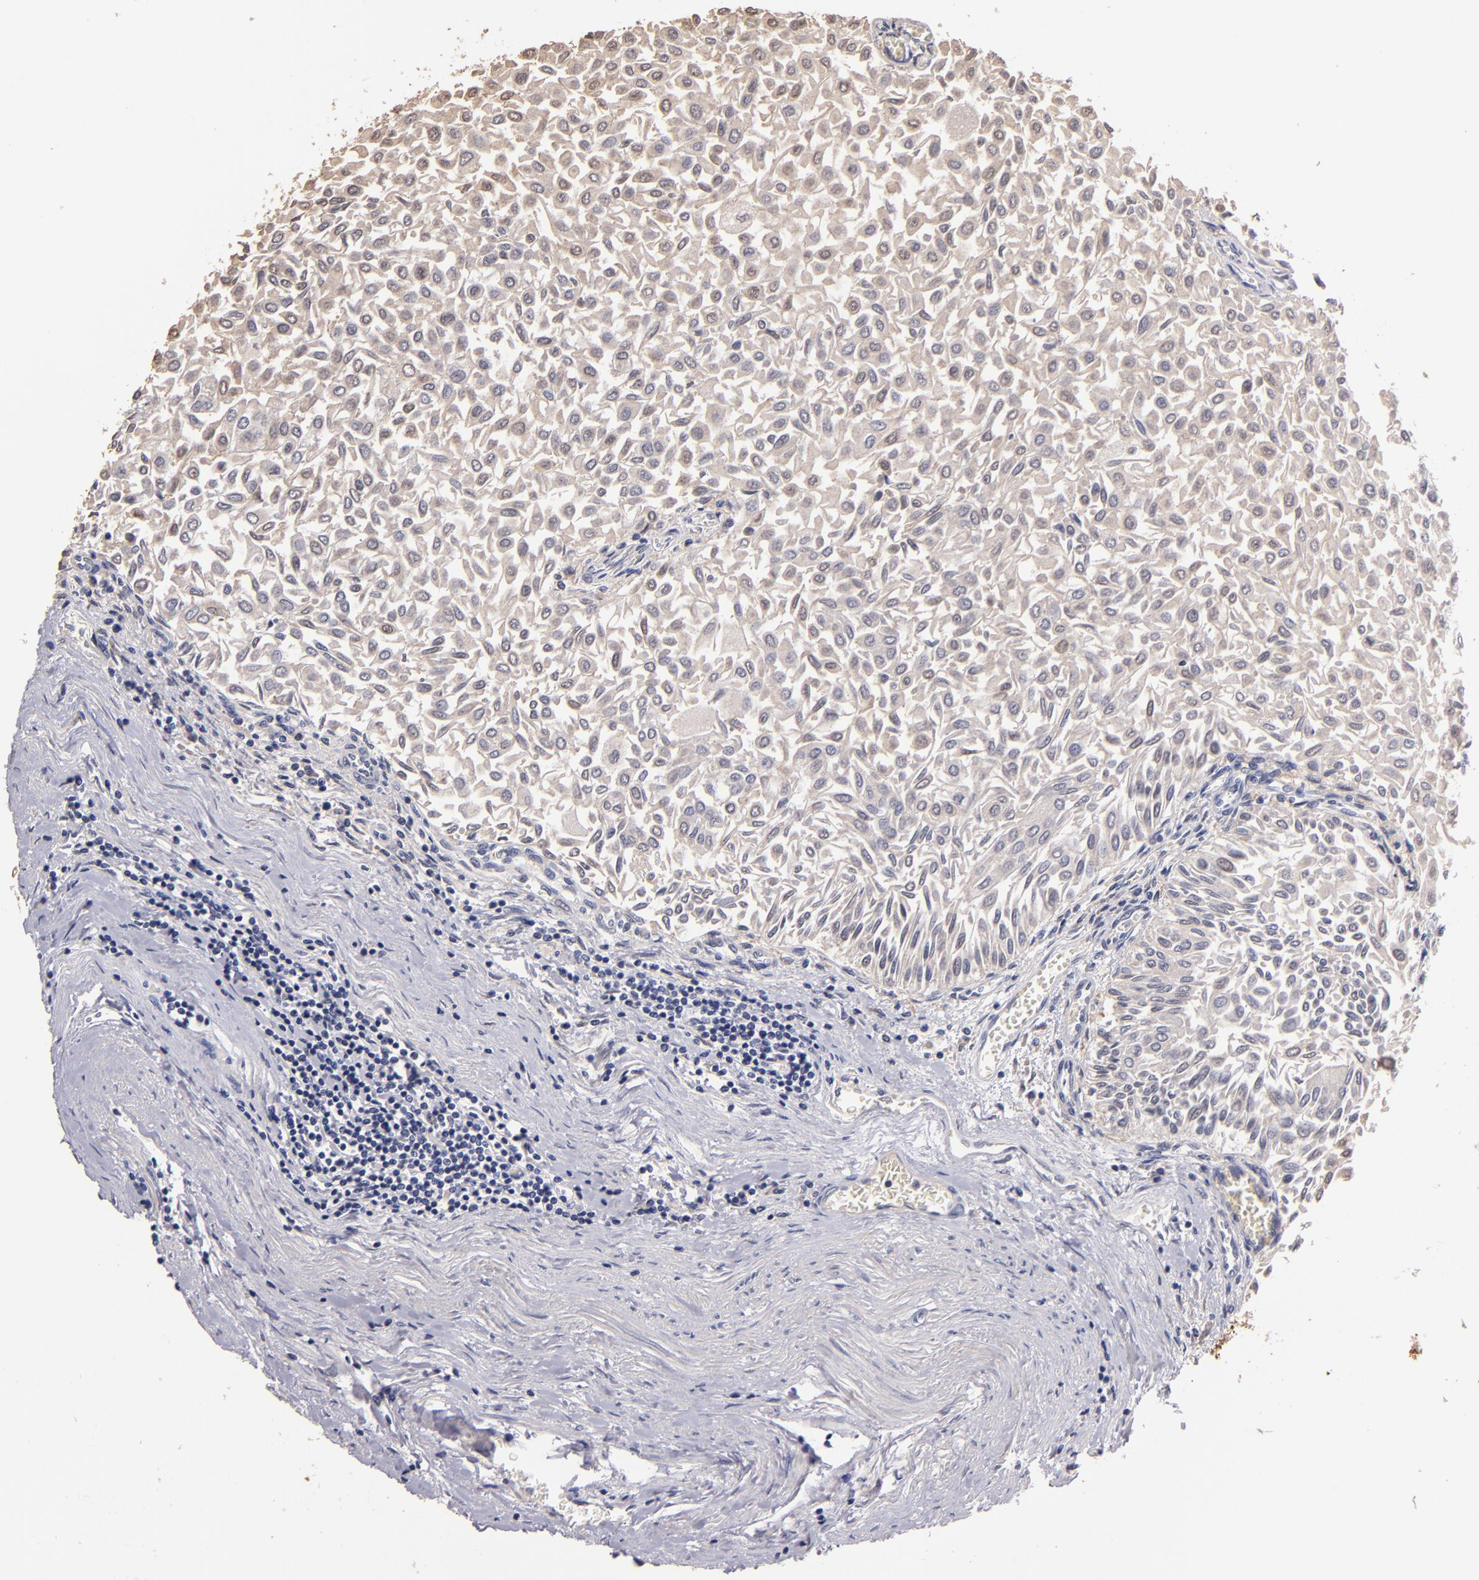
{"staining": {"intensity": "weak", "quantity": ">75%", "location": "cytoplasmic/membranous,nuclear"}, "tissue": "urothelial cancer", "cell_type": "Tumor cells", "image_type": "cancer", "snomed": [{"axis": "morphology", "description": "Urothelial carcinoma, Low grade"}, {"axis": "topography", "description": "Urinary bladder"}], "caption": "There is low levels of weak cytoplasmic/membranous and nuclear expression in tumor cells of urothelial cancer, as demonstrated by immunohistochemical staining (brown color).", "gene": "S100A1", "patient": {"sex": "male", "age": 64}}